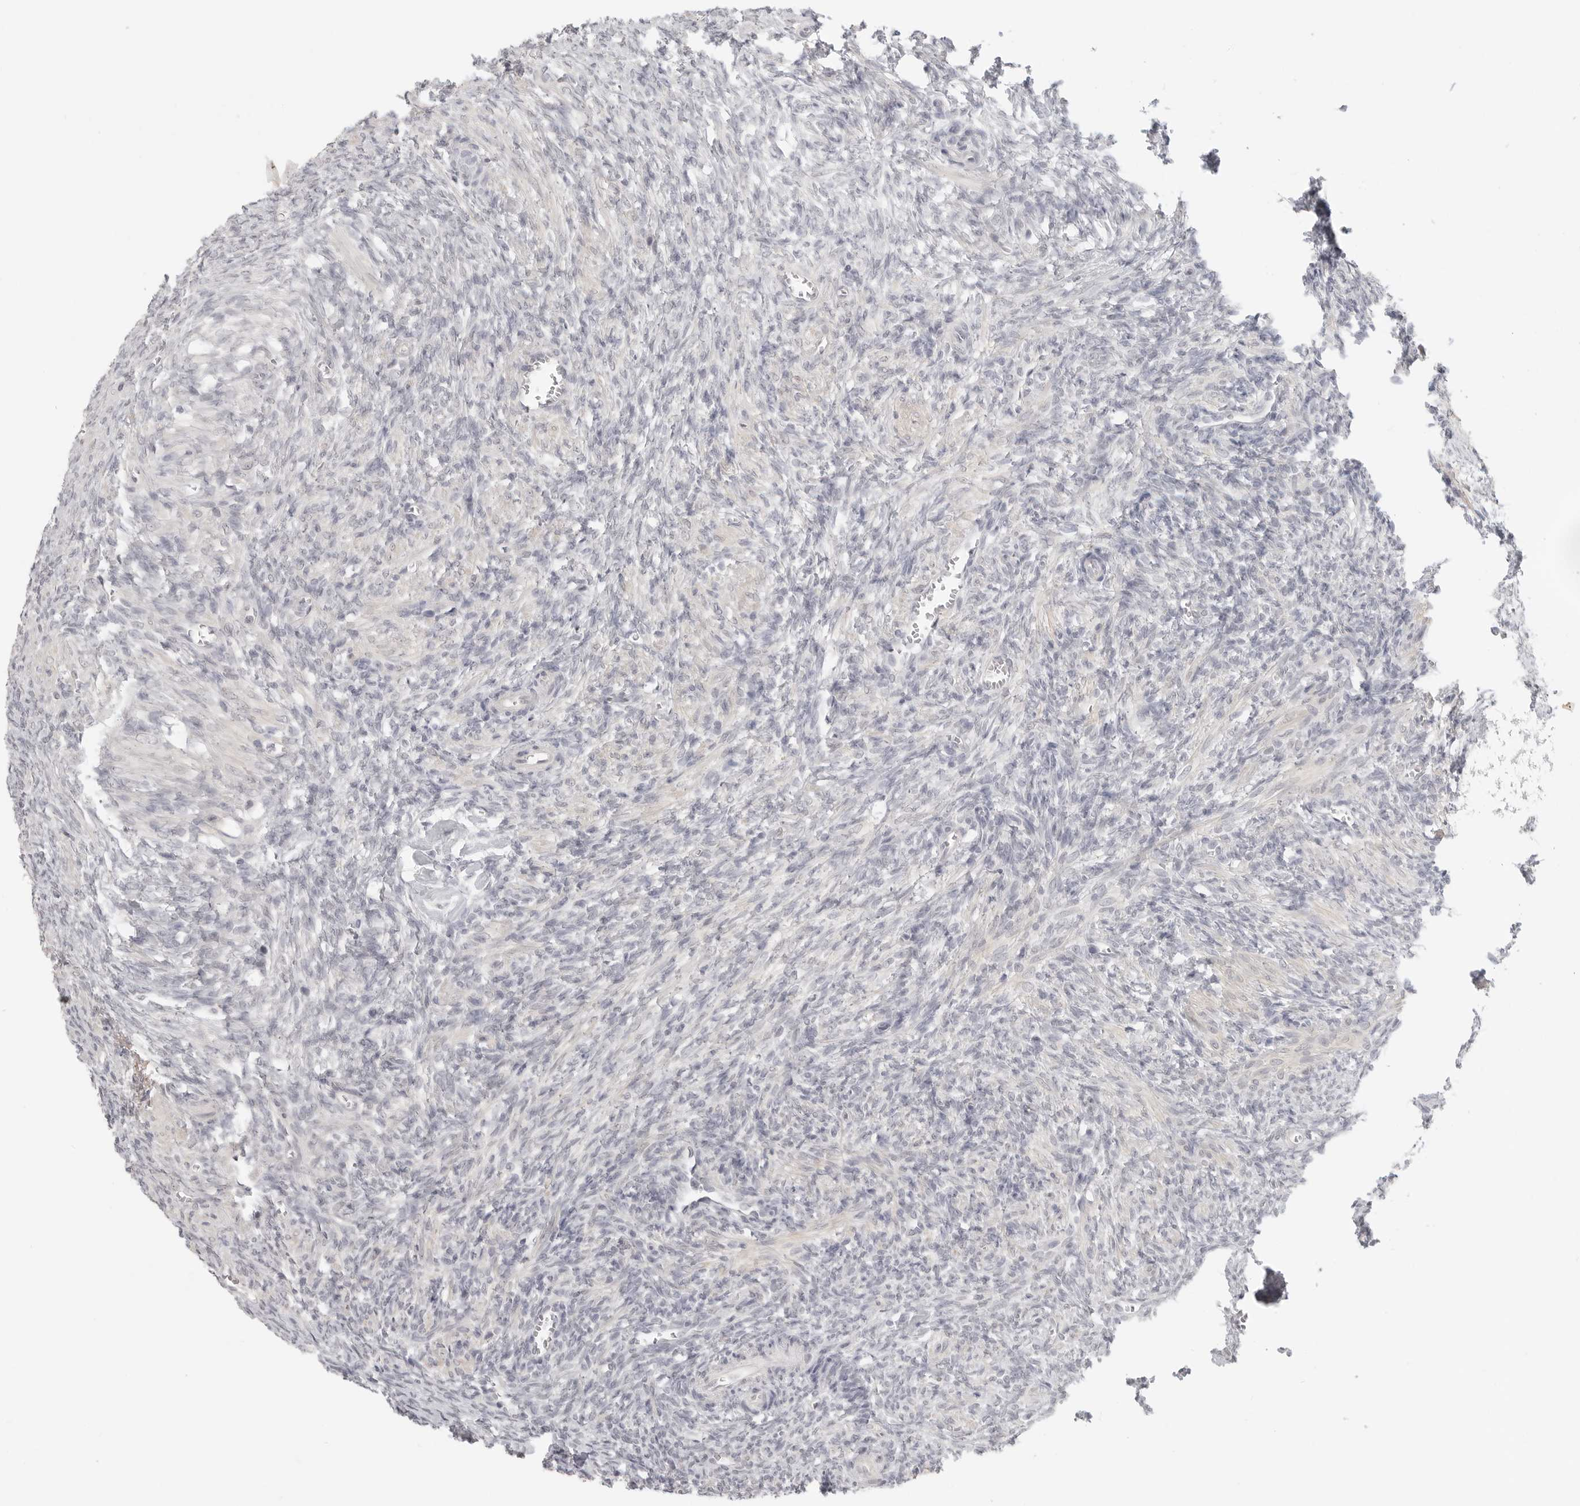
{"staining": {"intensity": "negative", "quantity": "none", "location": "none"}, "tissue": "ovary", "cell_type": "Ovarian stroma cells", "image_type": "normal", "snomed": [{"axis": "morphology", "description": "Normal tissue, NOS"}, {"axis": "topography", "description": "Ovary"}], "caption": "A photomicrograph of ovary stained for a protein demonstrates no brown staining in ovarian stroma cells.", "gene": "KLK11", "patient": {"sex": "female", "age": 27}}